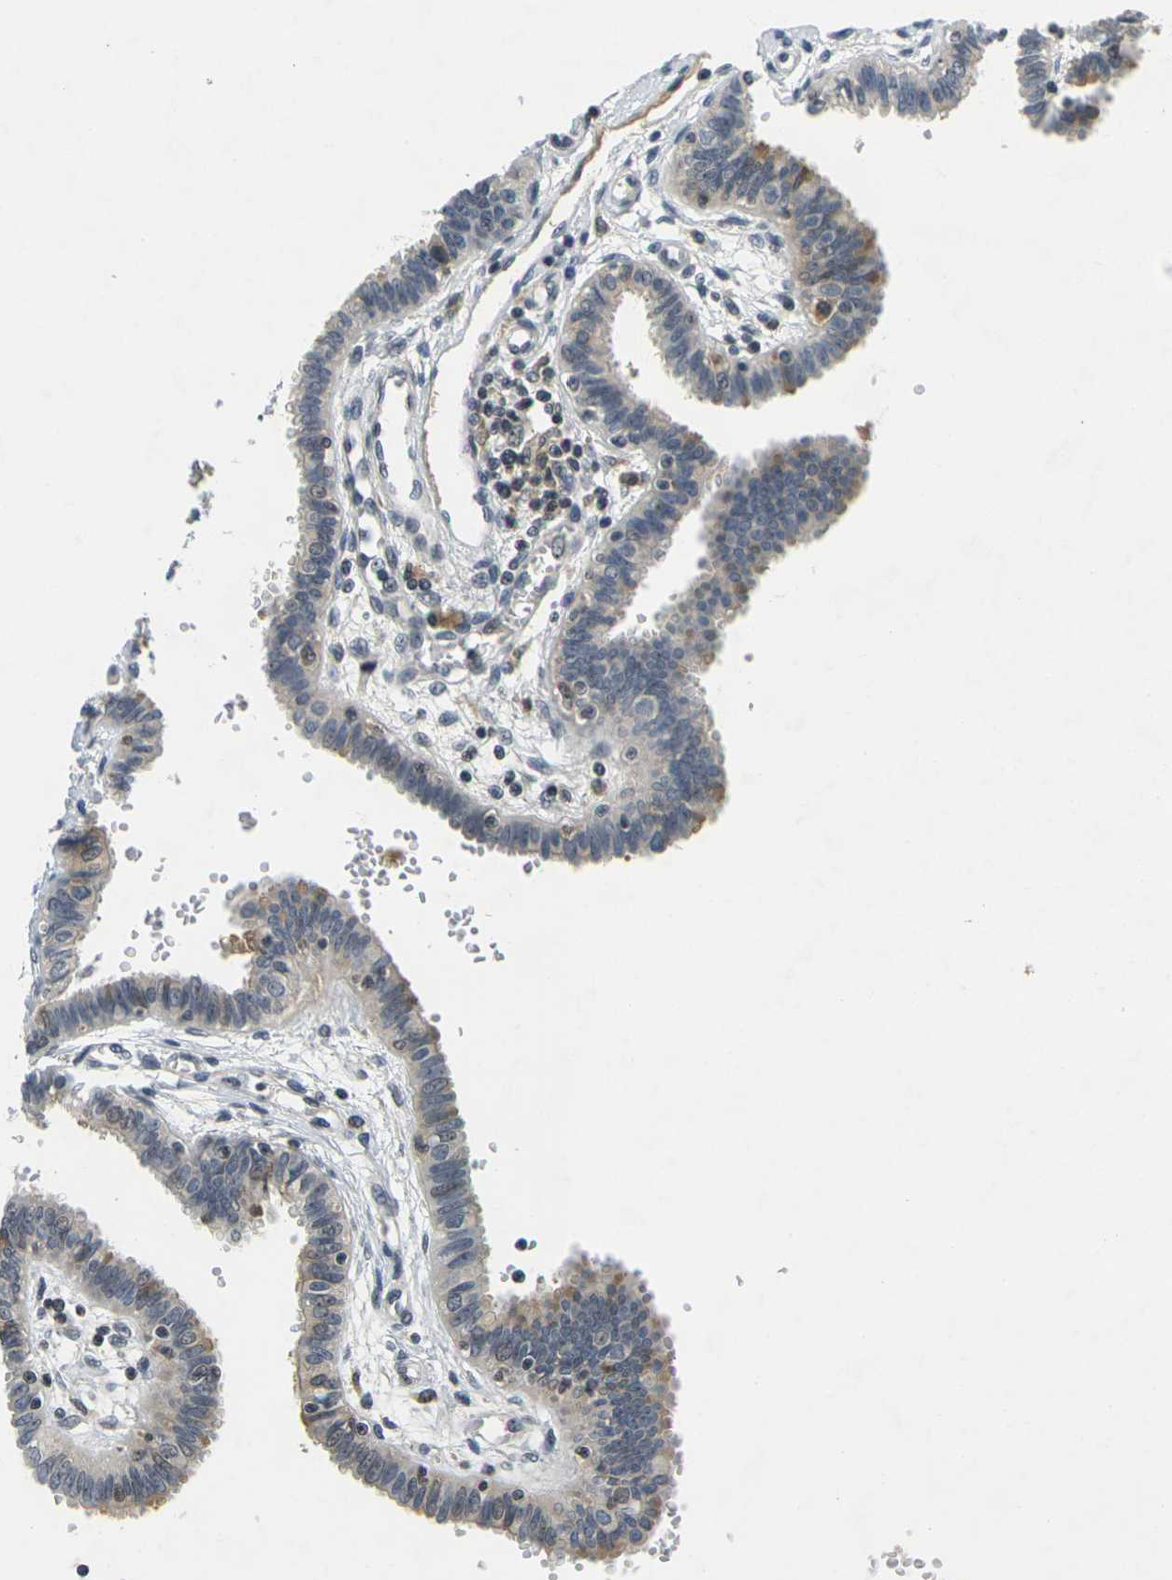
{"staining": {"intensity": "weak", "quantity": "25%-75%", "location": "cytoplasmic/membranous"}, "tissue": "fallopian tube", "cell_type": "Glandular cells", "image_type": "normal", "snomed": [{"axis": "morphology", "description": "Normal tissue, NOS"}, {"axis": "topography", "description": "Fallopian tube"}], "caption": "A micrograph of fallopian tube stained for a protein exhibits weak cytoplasmic/membranous brown staining in glandular cells. The staining is performed using DAB (3,3'-diaminobenzidine) brown chromogen to label protein expression. The nuclei are counter-stained blue using hematoxylin.", "gene": "C1QC", "patient": {"sex": "female", "age": 32}}